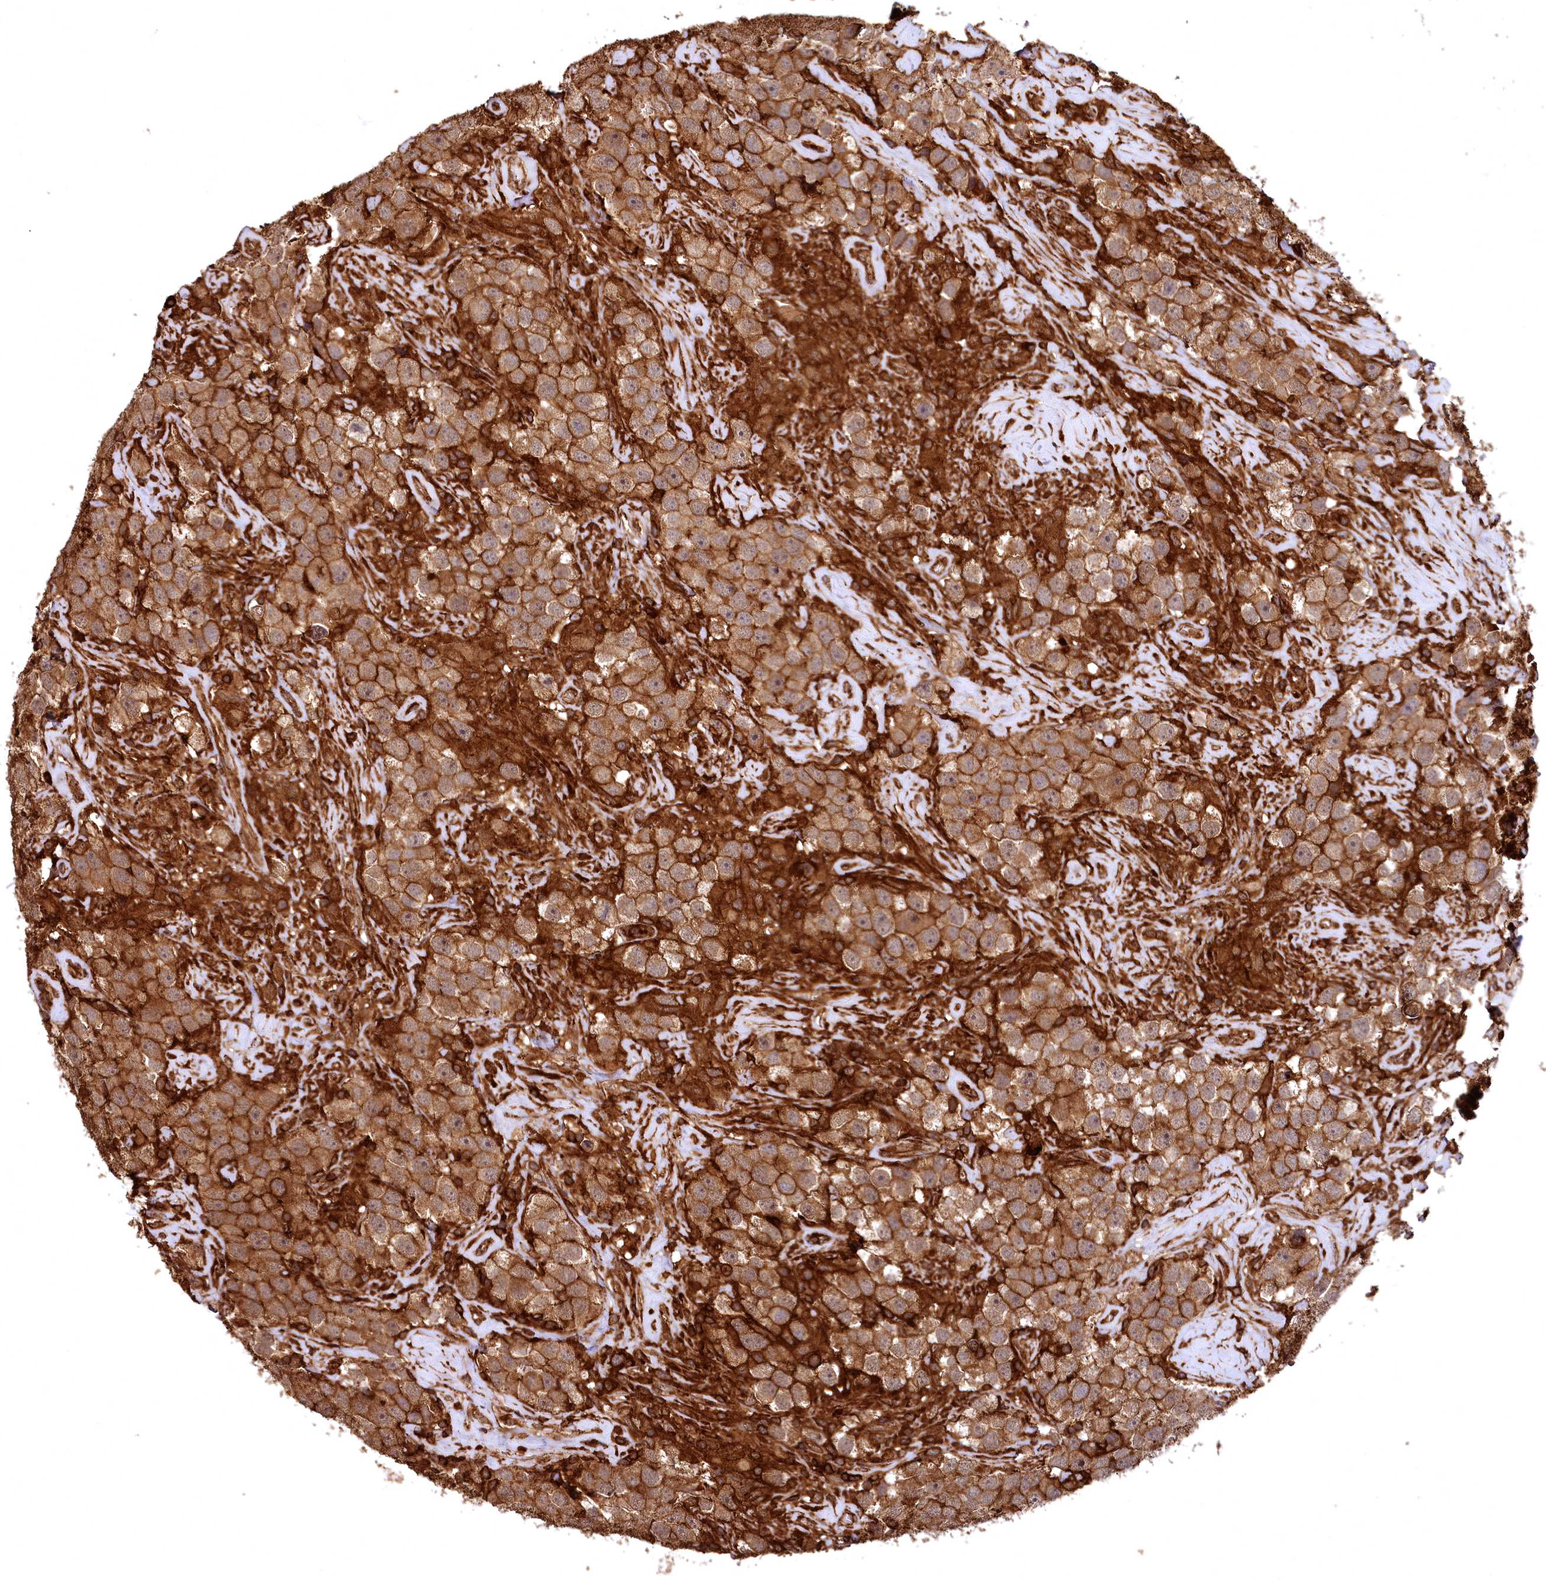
{"staining": {"intensity": "moderate", "quantity": ">75%", "location": "cytoplasmic/membranous"}, "tissue": "testis cancer", "cell_type": "Tumor cells", "image_type": "cancer", "snomed": [{"axis": "morphology", "description": "Seminoma, NOS"}, {"axis": "topography", "description": "Testis"}], "caption": "A photomicrograph of seminoma (testis) stained for a protein shows moderate cytoplasmic/membranous brown staining in tumor cells.", "gene": "STUB1", "patient": {"sex": "male", "age": 49}}